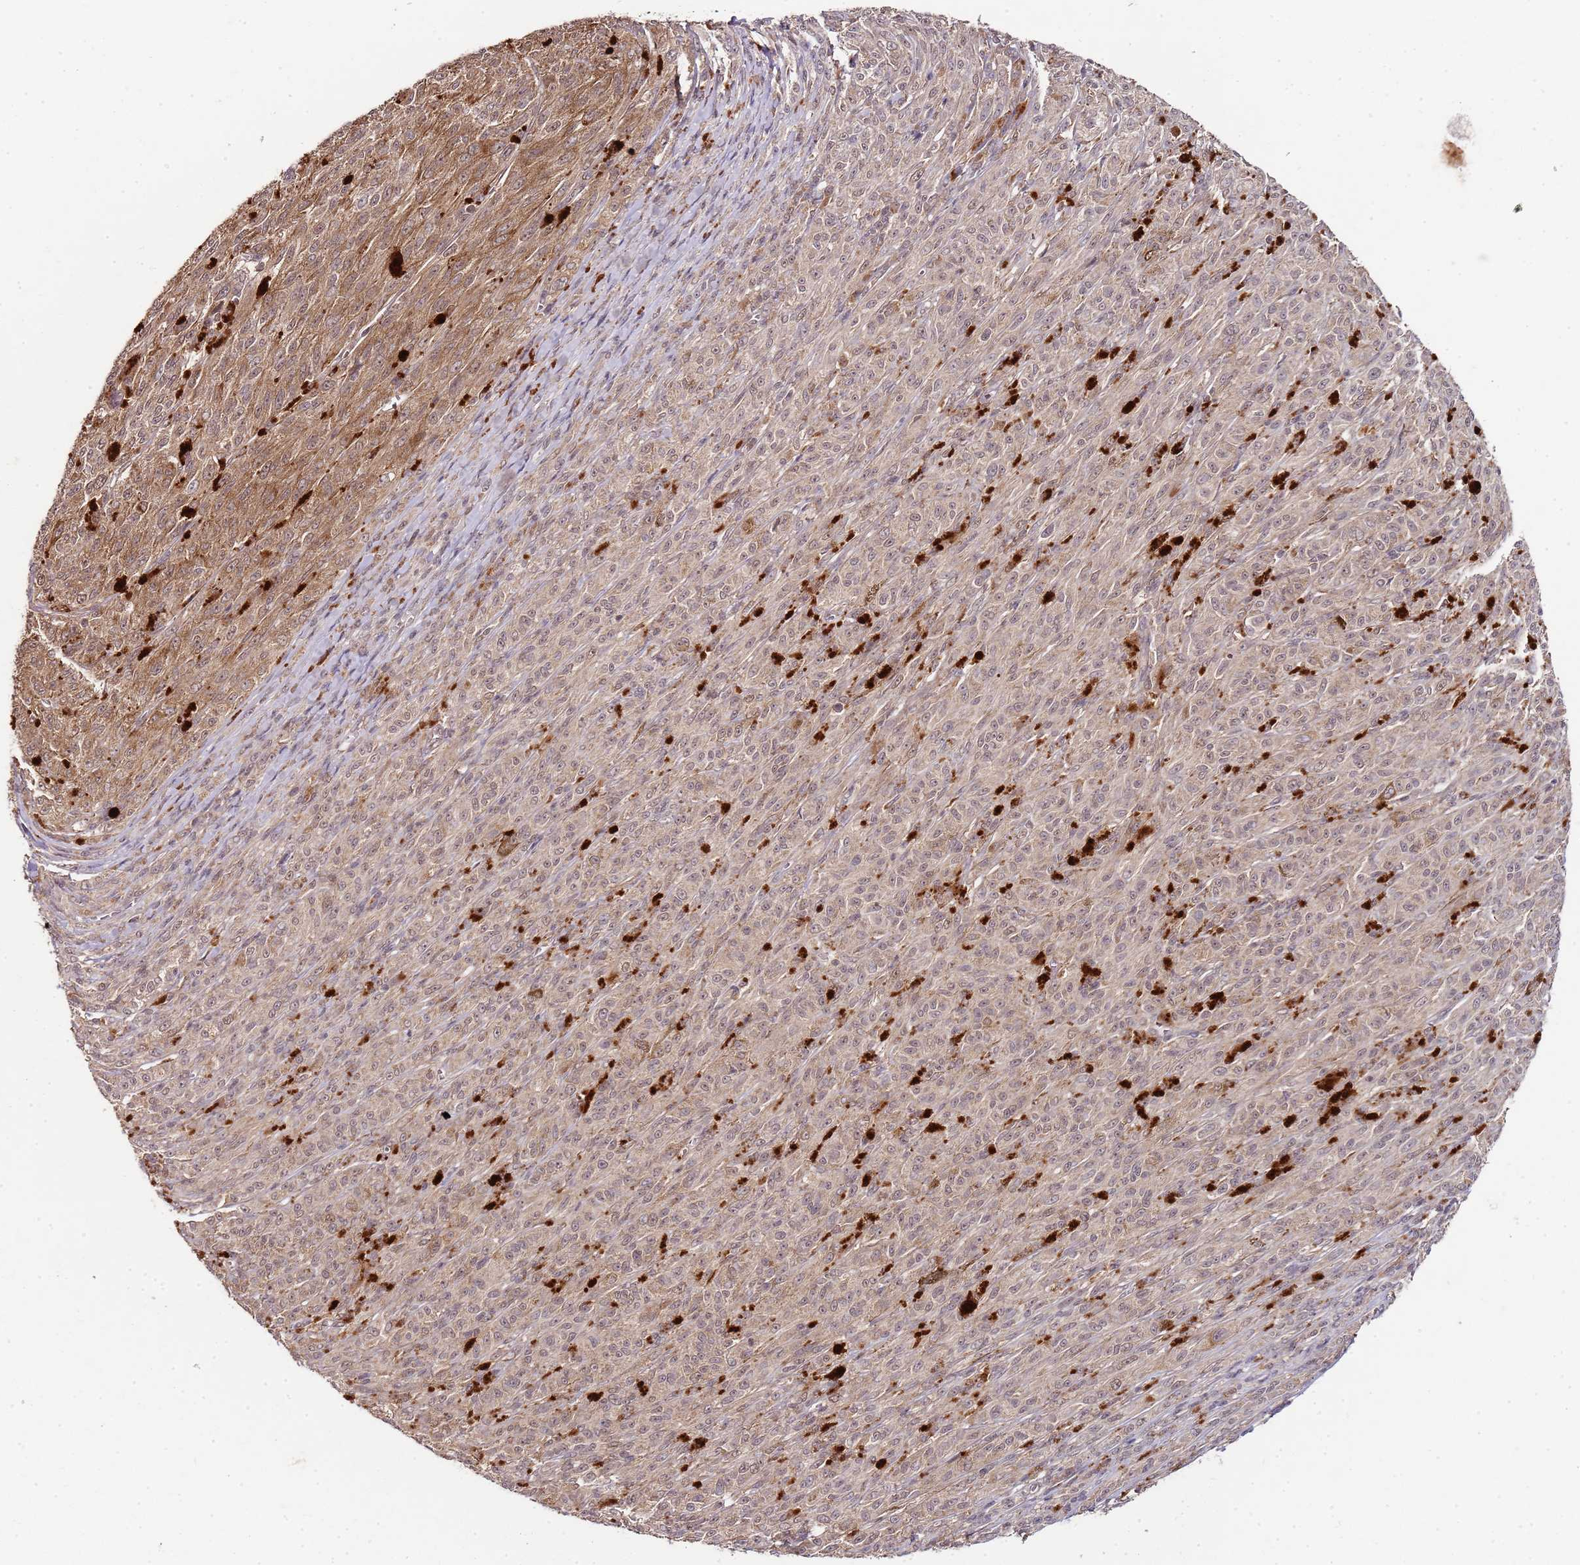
{"staining": {"intensity": "moderate", "quantity": "25%-75%", "location": "cytoplasmic/membranous"}, "tissue": "melanoma", "cell_type": "Tumor cells", "image_type": "cancer", "snomed": [{"axis": "morphology", "description": "Malignant melanoma, NOS"}, {"axis": "topography", "description": "Skin"}], "caption": "Immunohistochemical staining of human malignant melanoma displays medium levels of moderate cytoplasmic/membranous expression in about 25%-75% of tumor cells. (DAB (3,3'-diaminobenzidine) = brown stain, brightfield microscopy at high magnification).", "gene": "LIN37", "patient": {"sex": "female", "age": 52}}